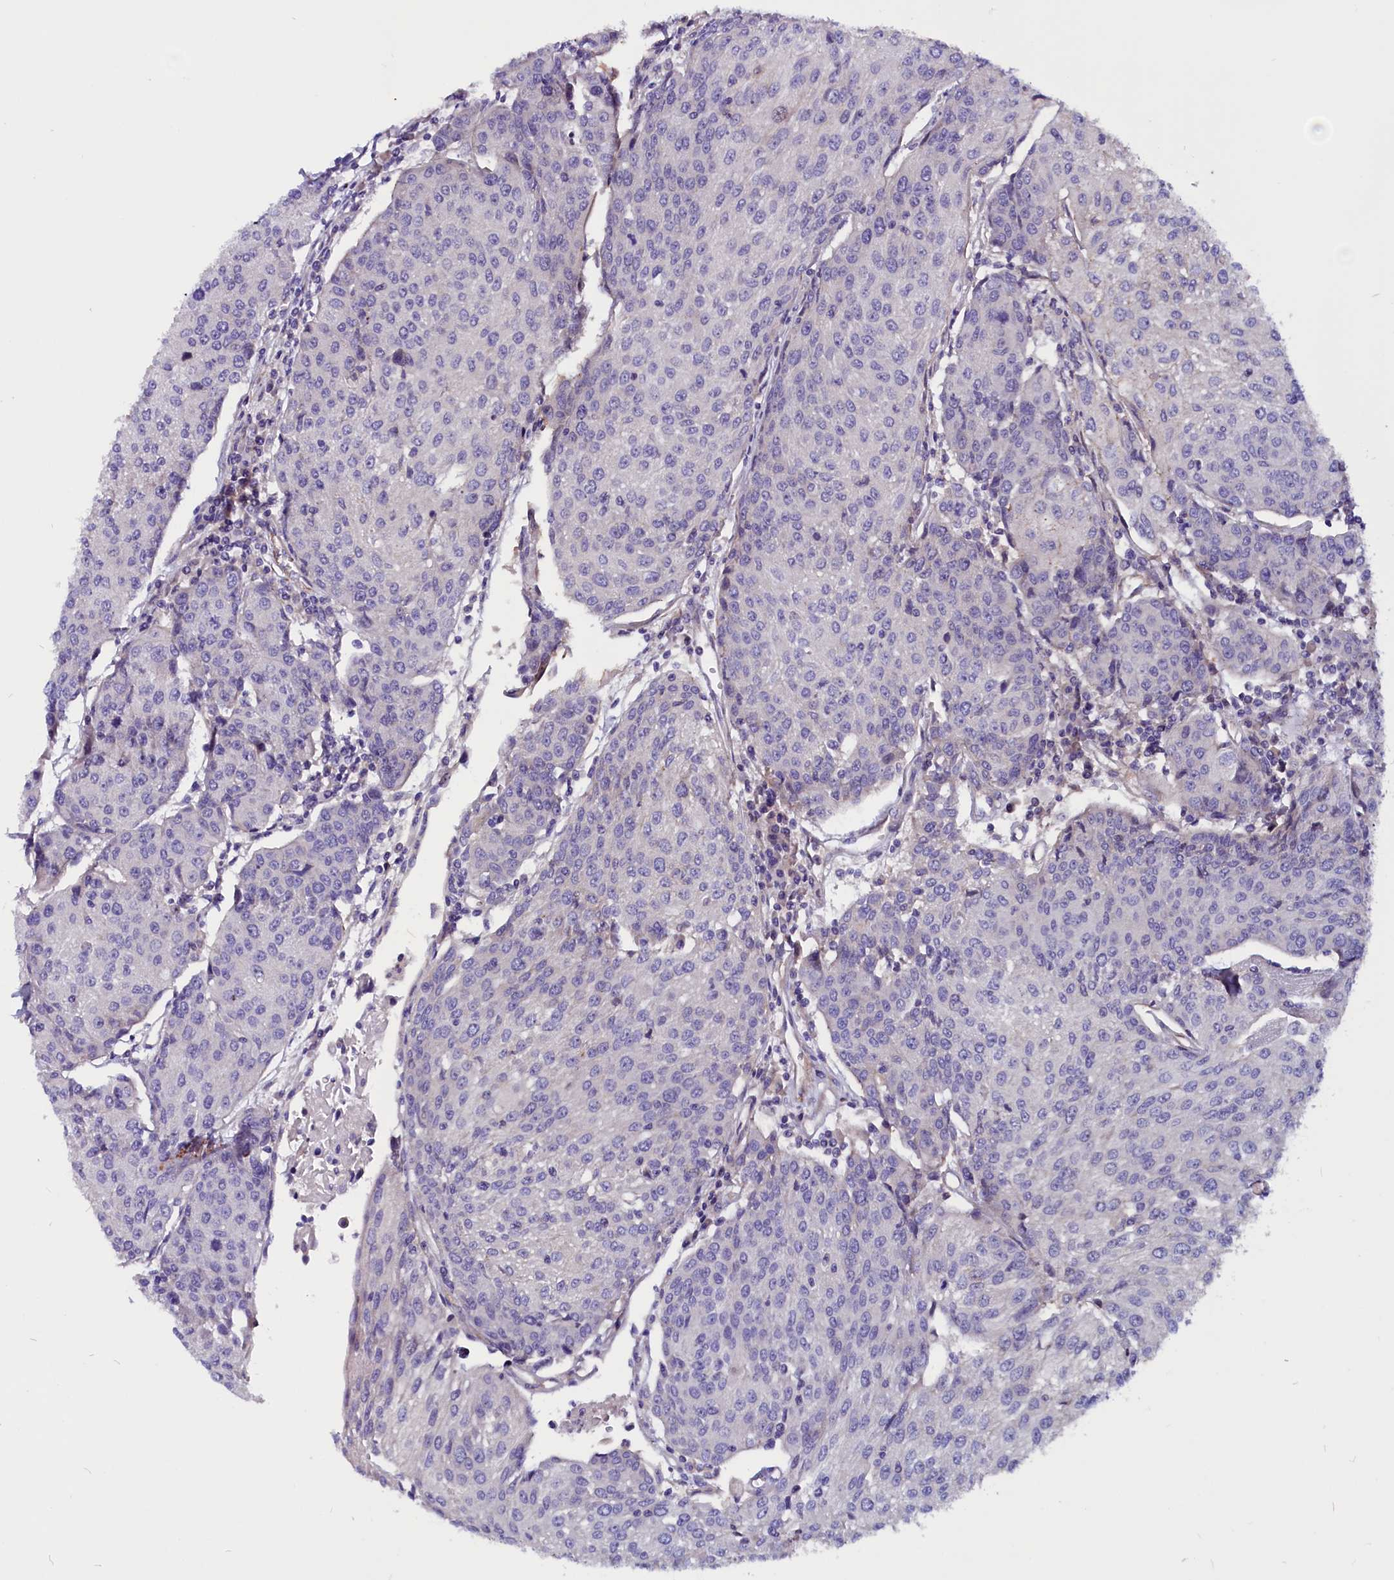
{"staining": {"intensity": "negative", "quantity": "none", "location": "none"}, "tissue": "urothelial cancer", "cell_type": "Tumor cells", "image_type": "cancer", "snomed": [{"axis": "morphology", "description": "Urothelial carcinoma, High grade"}, {"axis": "topography", "description": "Urinary bladder"}], "caption": "This is a histopathology image of IHC staining of high-grade urothelial carcinoma, which shows no expression in tumor cells.", "gene": "ZNF749", "patient": {"sex": "female", "age": 85}}